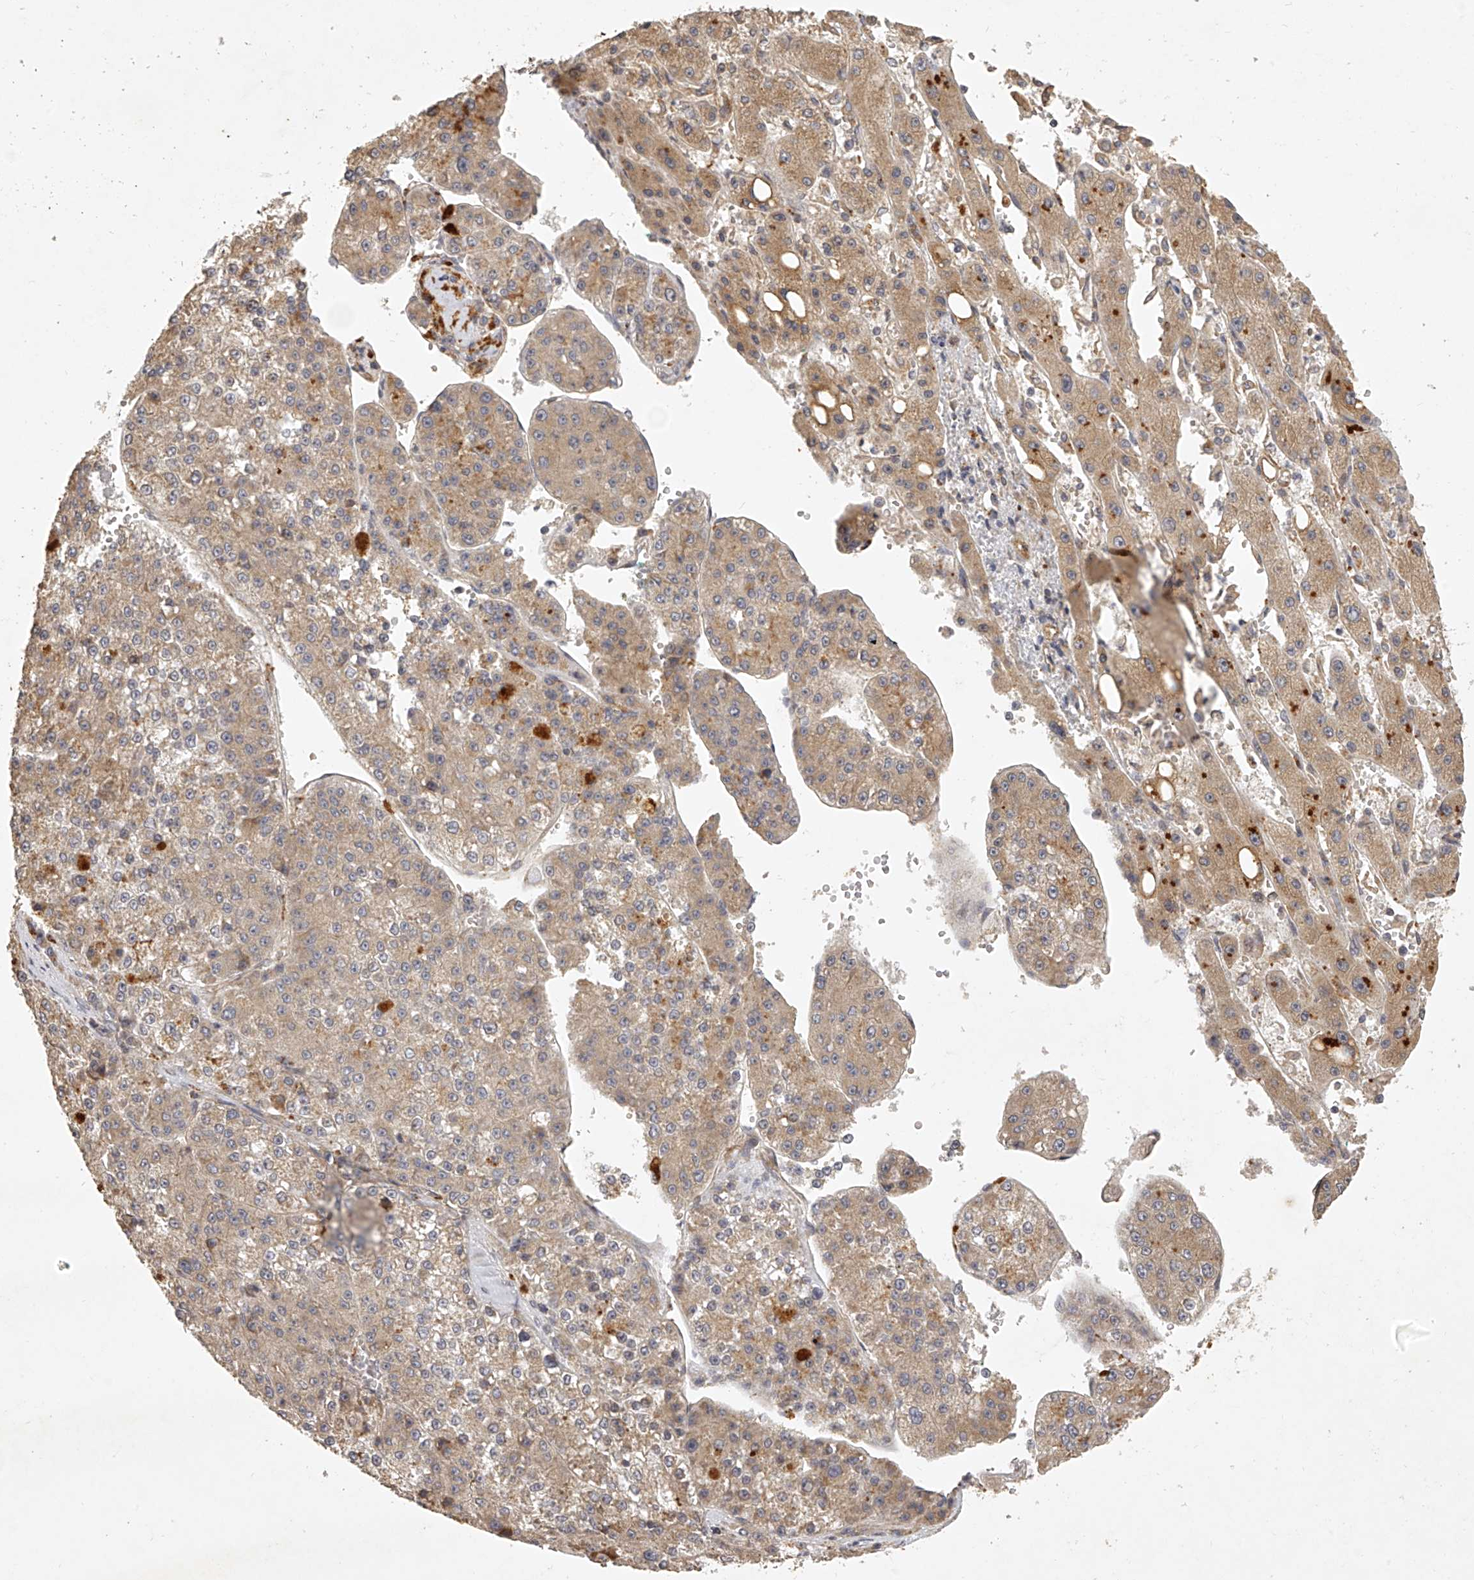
{"staining": {"intensity": "moderate", "quantity": ">75%", "location": "cytoplasmic/membranous"}, "tissue": "liver cancer", "cell_type": "Tumor cells", "image_type": "cancer", "snomed": [{"axis": "morphology", "description": "Carcinoma, Hepatocellular, NOS"}, {"axis": "topography", "description": "Liver"}], "caption": "Brown immunohistochemical staining in human liver cancer (hepatocellular carcinoma) reveals moderate cytoplasmic/membranous staining in approximately >75% of tumor cells. (DAB (3,3'-diaminobenzidine) IHC, brown staining for protein, blue staining for nuclei).", "gene": "DOCK9", "patient": {"sex": "female", "age": 73}}